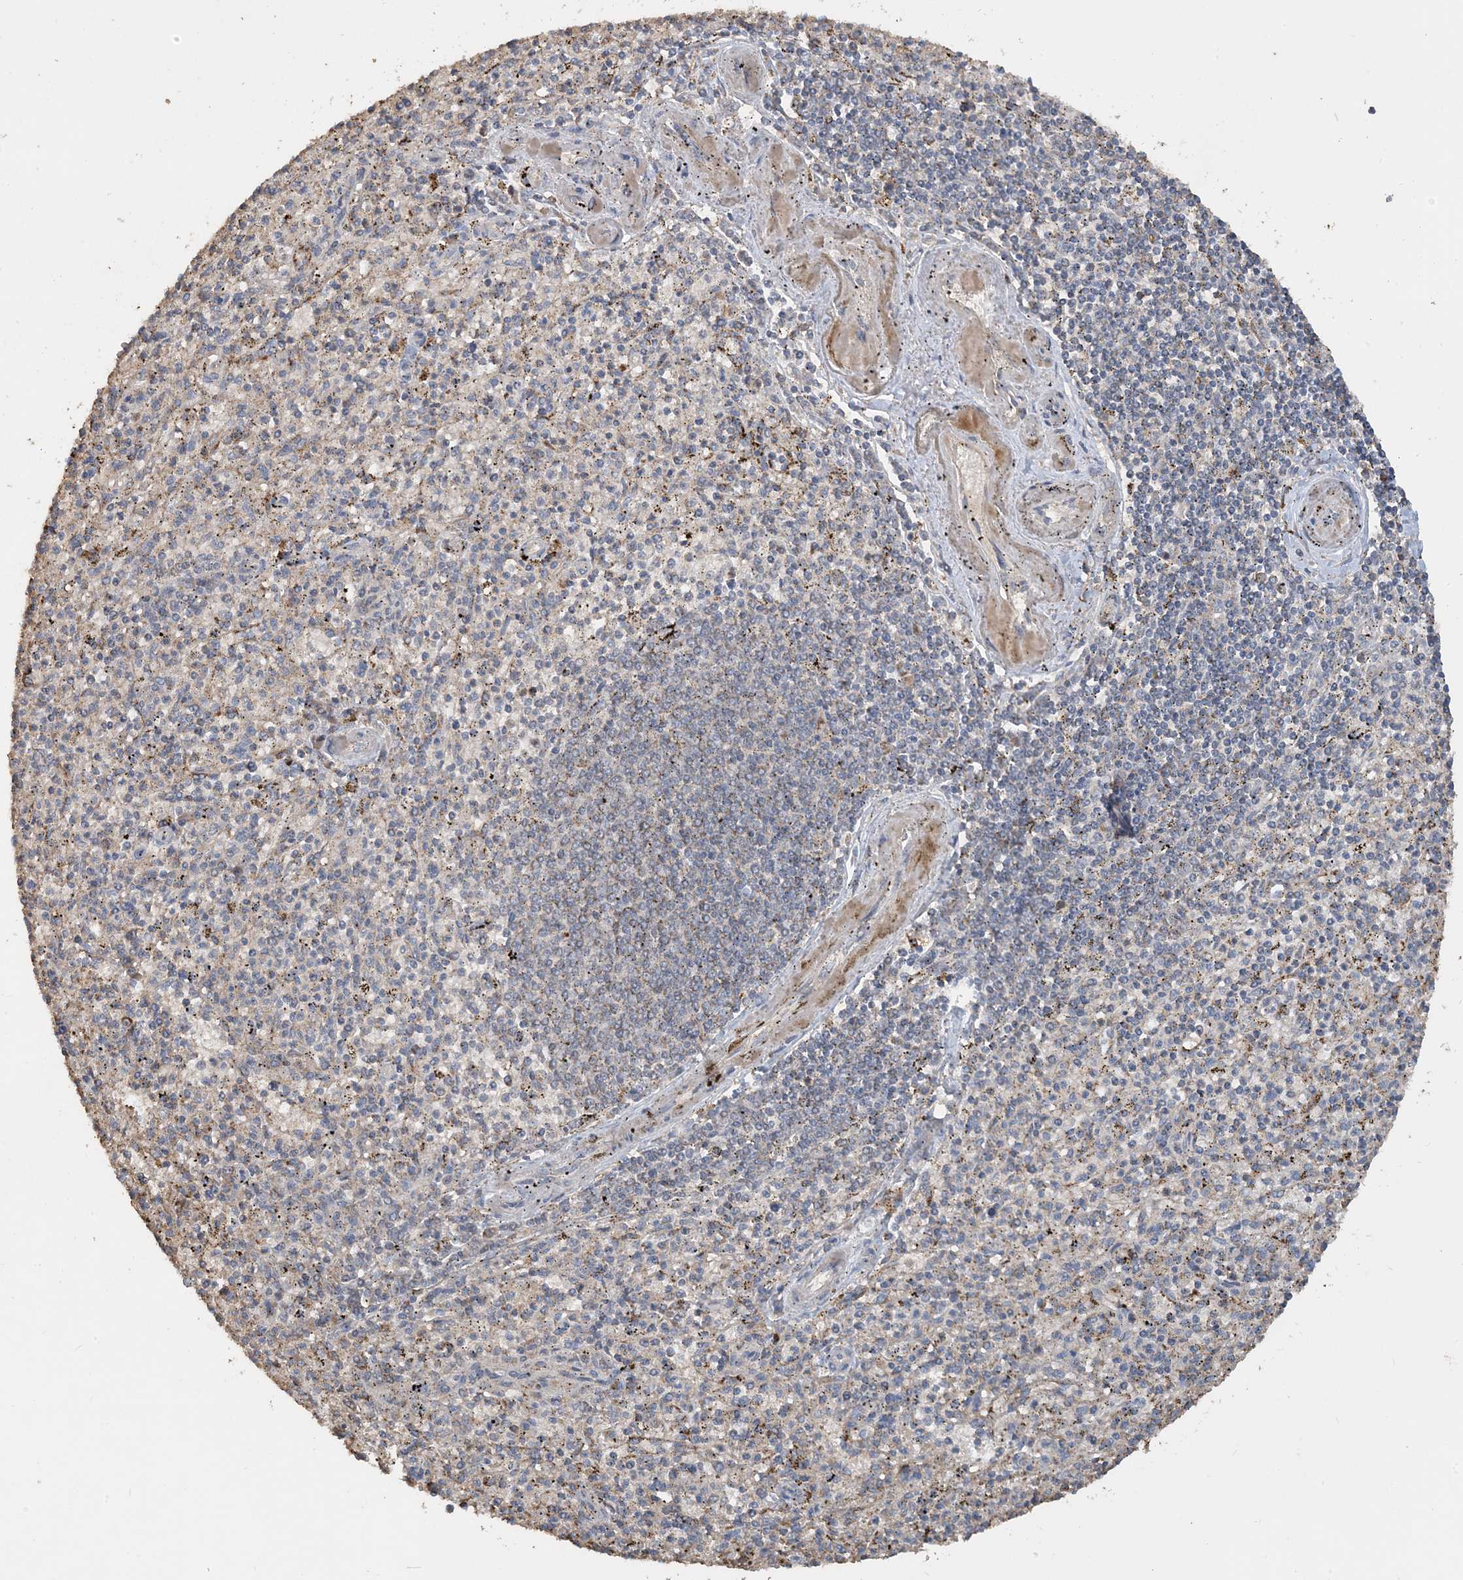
{"staining": {"intensity": "negative", "quantity": "none", "location": "none"}, "tissue": "spleen", "cell_type": "Cells in red pulp", "image_type": "normal", "snomed": [{"axis": "morphology", "description": "Normal tissue, NOS"}, {"axis": "topography", "description": "Spleen"}], "caption": "Immunohistochemistry of benign spleen exhibits no positivity in cells in red pulp. The staining was performed using DAB (3,3'-diaminobenzidine) to visualize the protein expression in brown, while the nuclei were stained in blue with hematoxylin (Magnification: 20x).", "gene": "SFMBT2", "patient": {"sex": "male", "age": 72}}